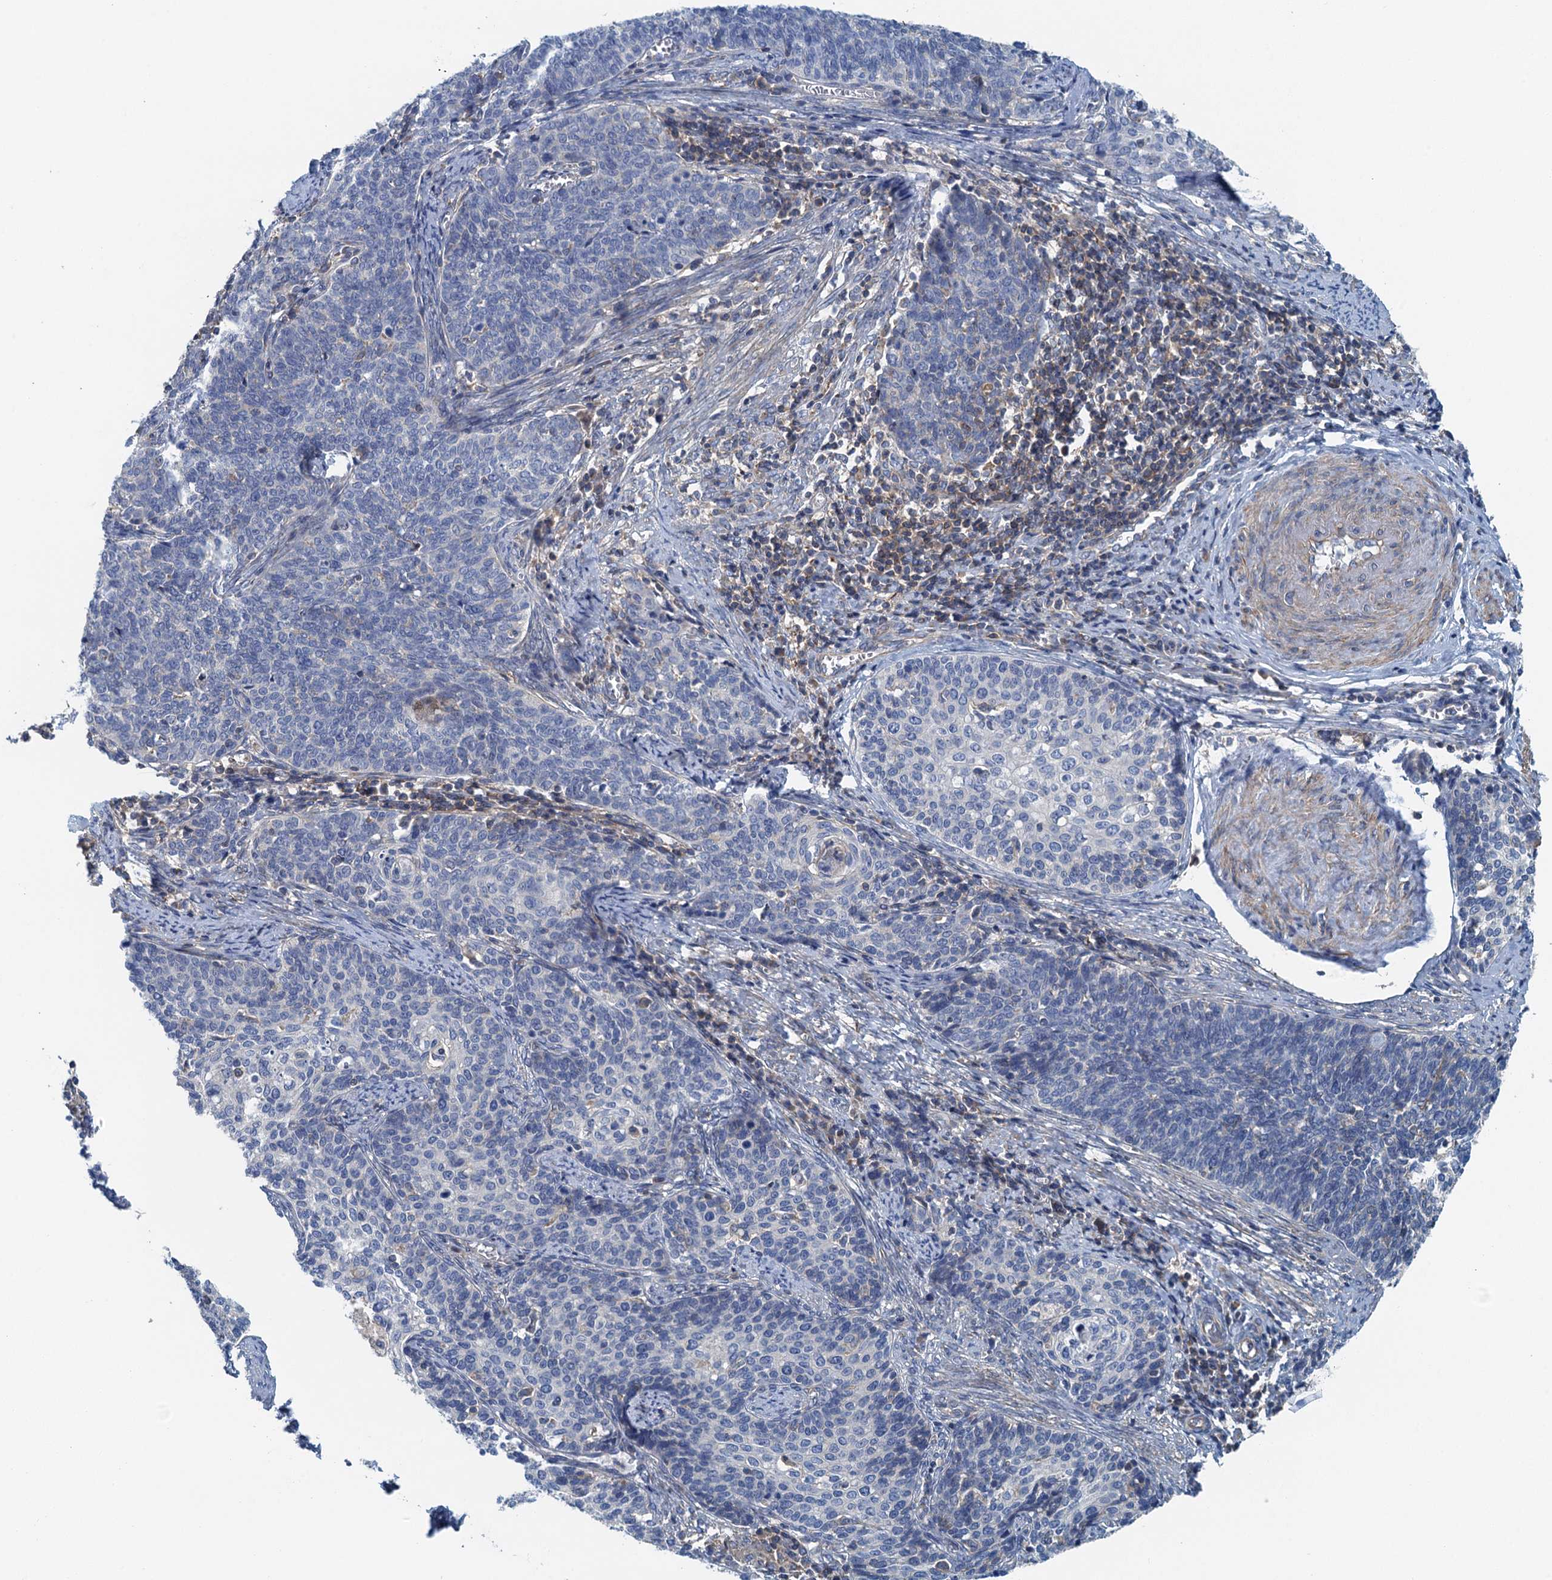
{"staining": {"intensity": "negative", "quantity": "none", "location": "none"}, "tissue": "cervical cancer", "cell_type": "Tumor cells", "image_type": "cancer", "snomed": [{"axis": "morphology", "description": "Squamous cell carcinoma, NOS"}, {"axis": "topography", "description": "Cervix"}], "caption": "Human cervical squamous cell carcinoma stained for a protein using immunohistochemistry (IHC) displays no staining in tumor cells.", "gene": "PPP1R14D", "patient": {"sex": "female", "age": 39}}